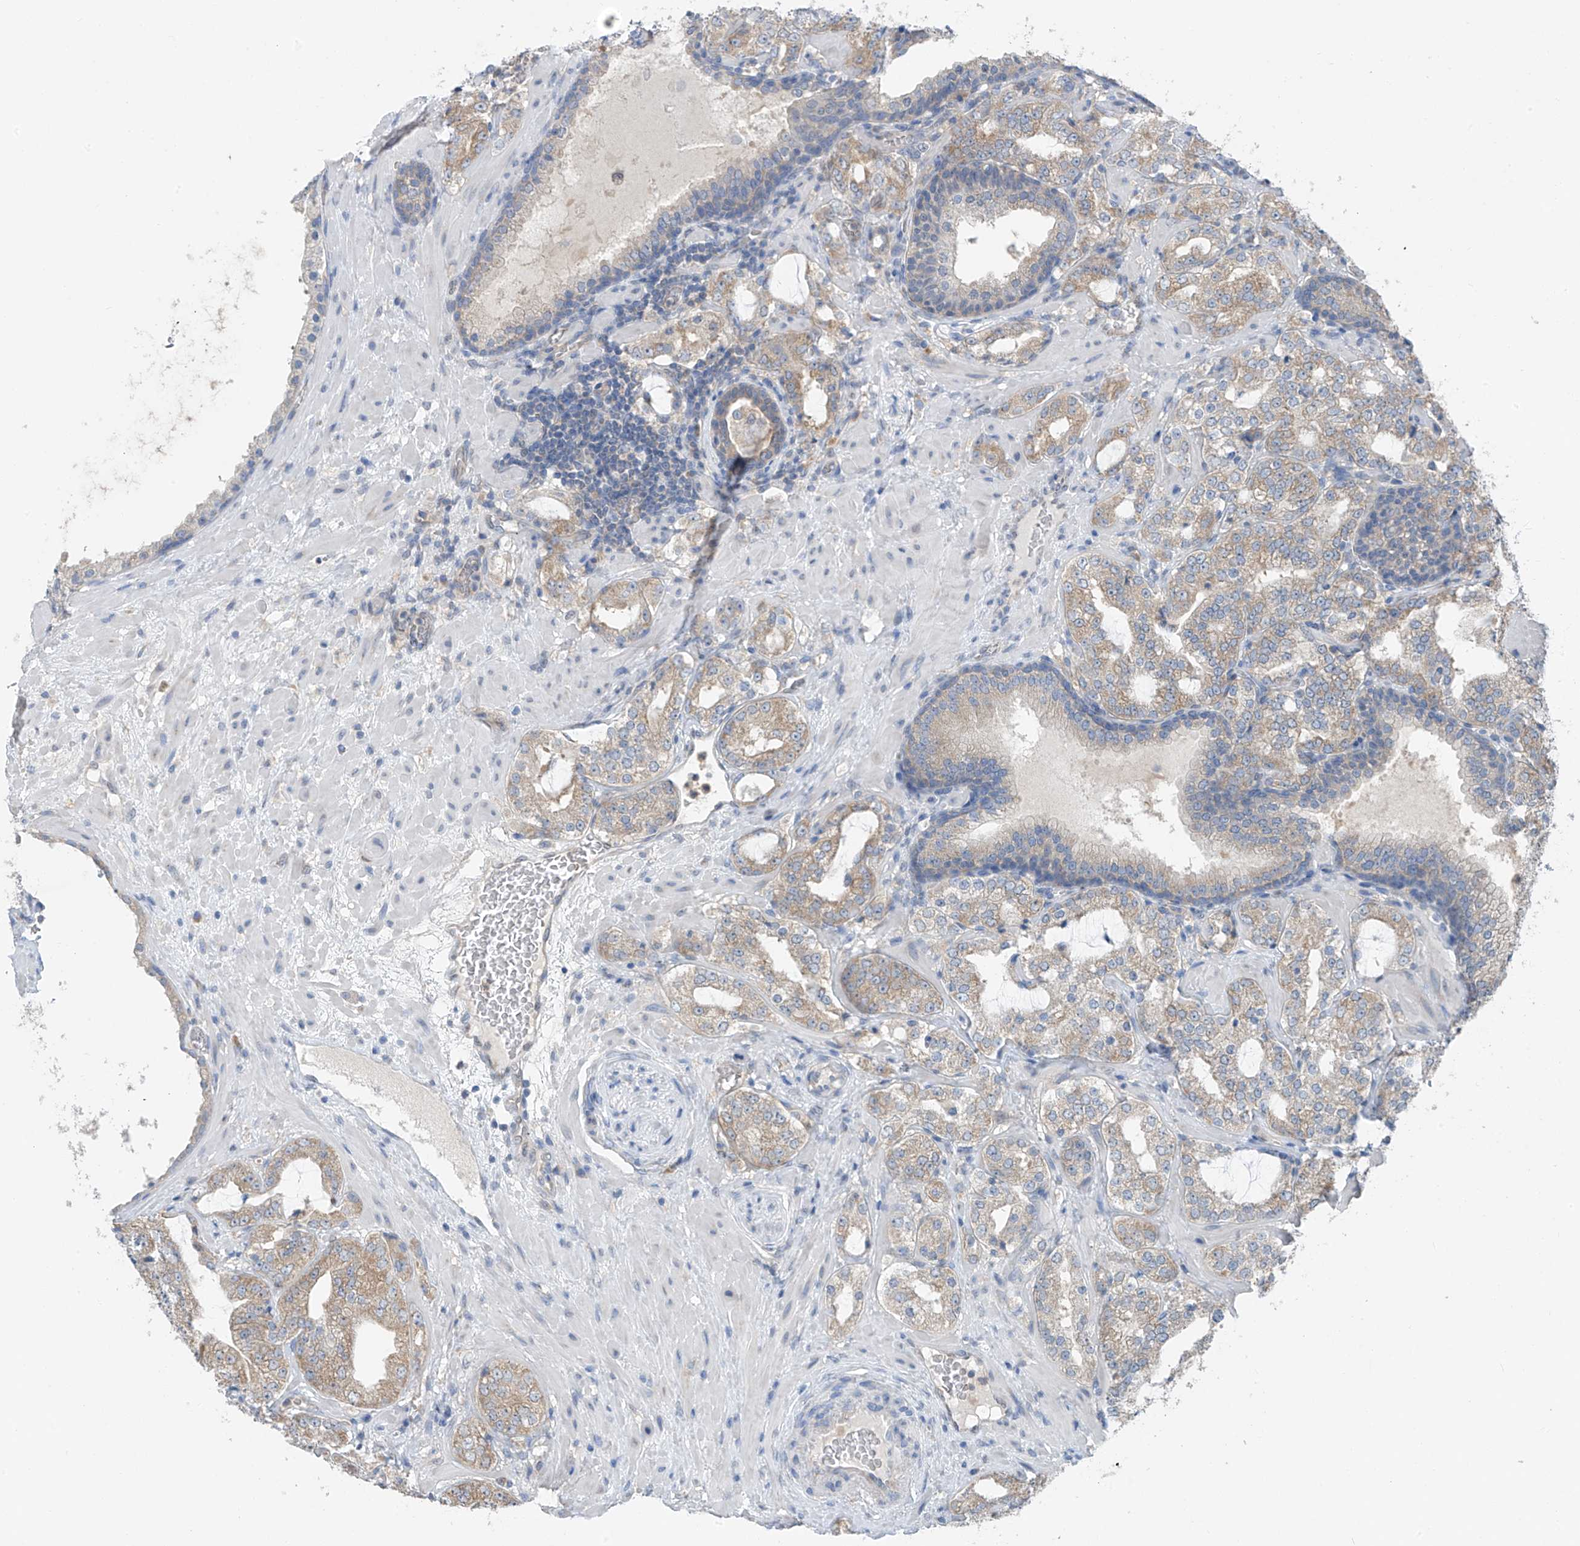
{"staining": {"intensity": "weak", "quantity": ">75%", "location": "cytoplasmic/membranous"}, "tissue": "prostate cancer", "cell_type": "Tumor cells", "image_type": "cancer", "snomed": [{"axis": "morphology", "description": "Adenocarcinoma, High grade"}, {"axis": "topography", "description": "Prostate"}], "caption": "DAB immunohistochemical staining of human prostate cancer (high-grade adenocarcinoma) shows weak cytoplasmic/membranous protein positivity in about >75% of tumor cells.", "gene": "RPL4", "patient": {"sex": "male", "age": 64}}